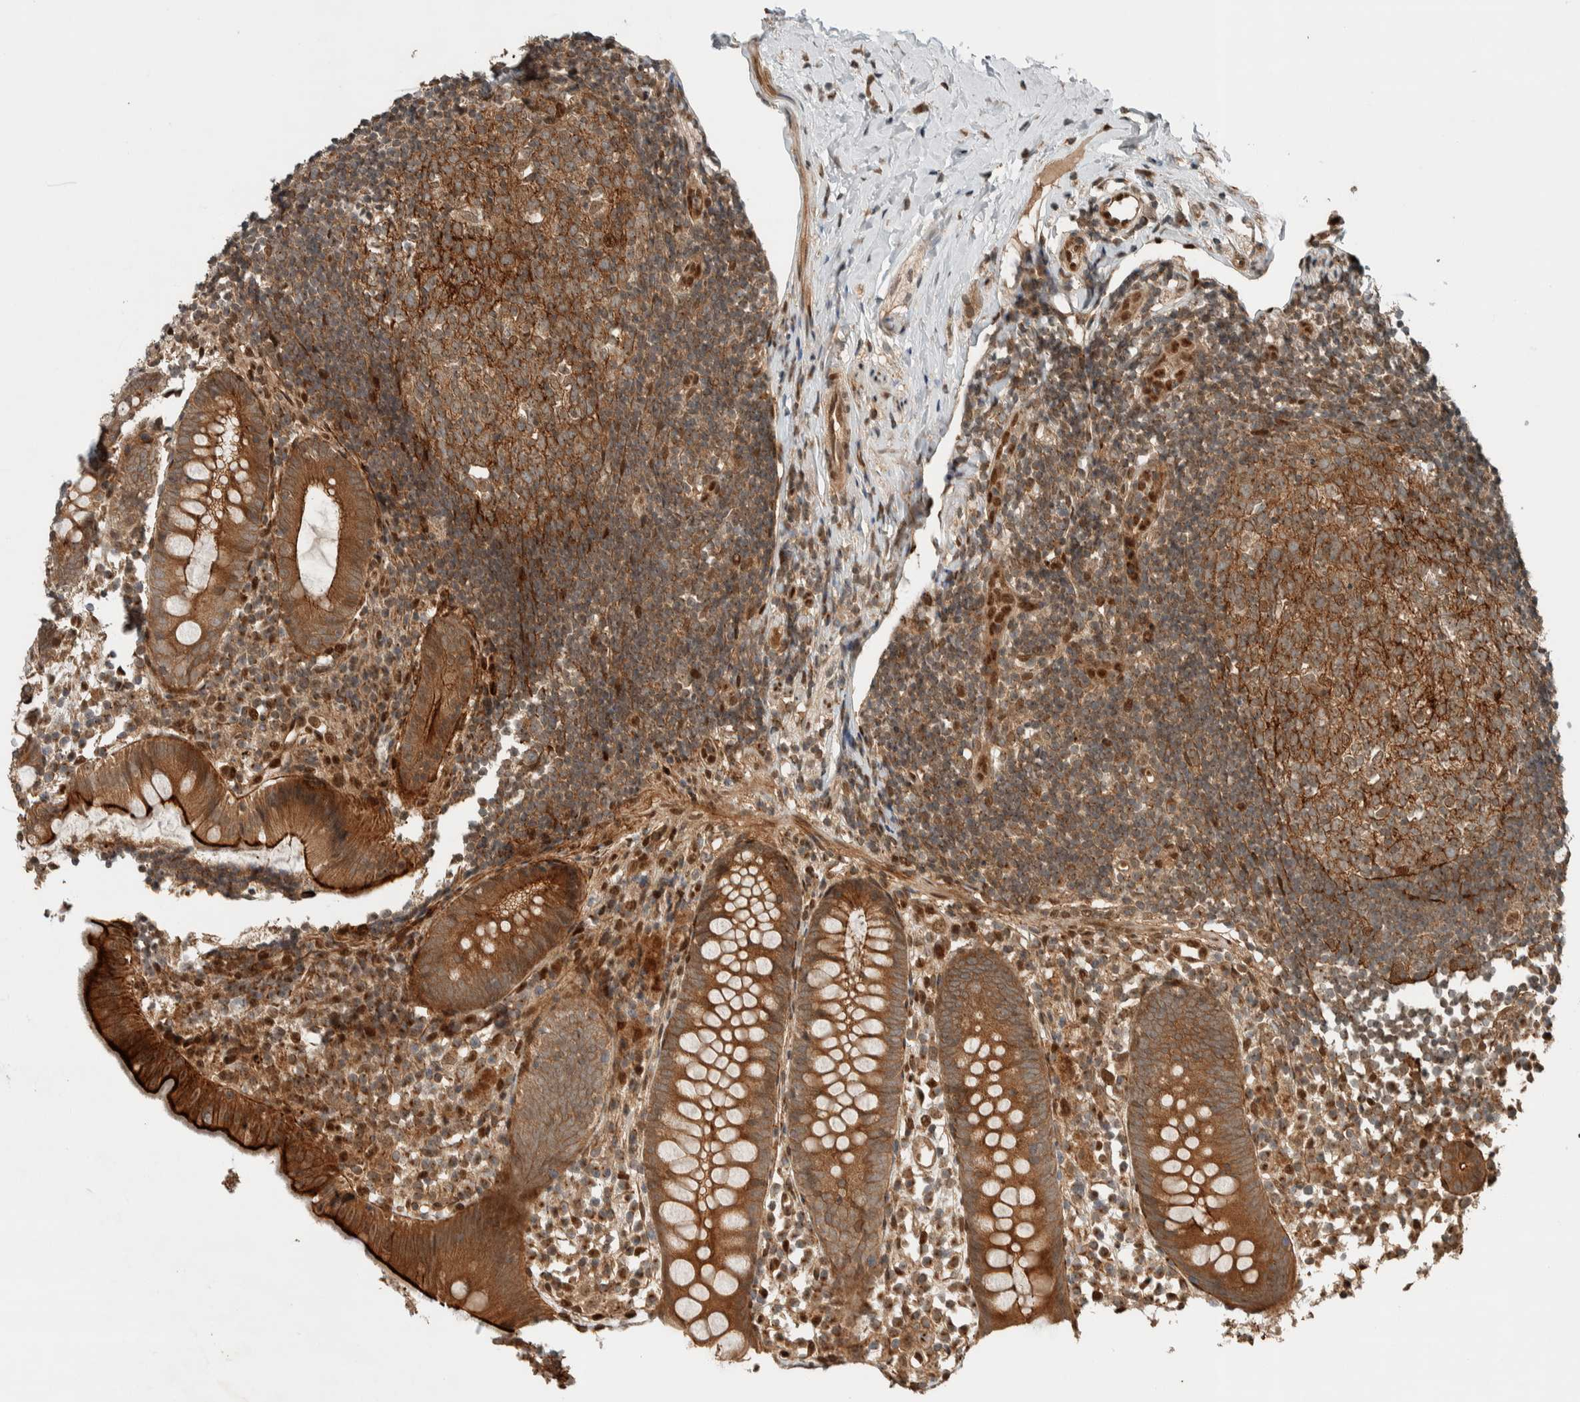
{"staining": {"intensity": "strong", "quantity": ">75%", "location": "cytoplasmic/membranous"}, "tissue": "appendix", "cell_type": "Glandular cells", "image_type": "normal", "snomed": [{"axis": "morphology", "description": "Normal tissue, NOS"}, {"axis": "topography", "description": "Appendix"}], "caption": "High-power microscopy captured an immunohistochemistry photomicrograph of normal appendix, revealing strong cytoplasmic/membranous positivity in about >75% of glandular cells.", "gene": "STXBP4", "patient": {"sex": "female", "age": 20}}